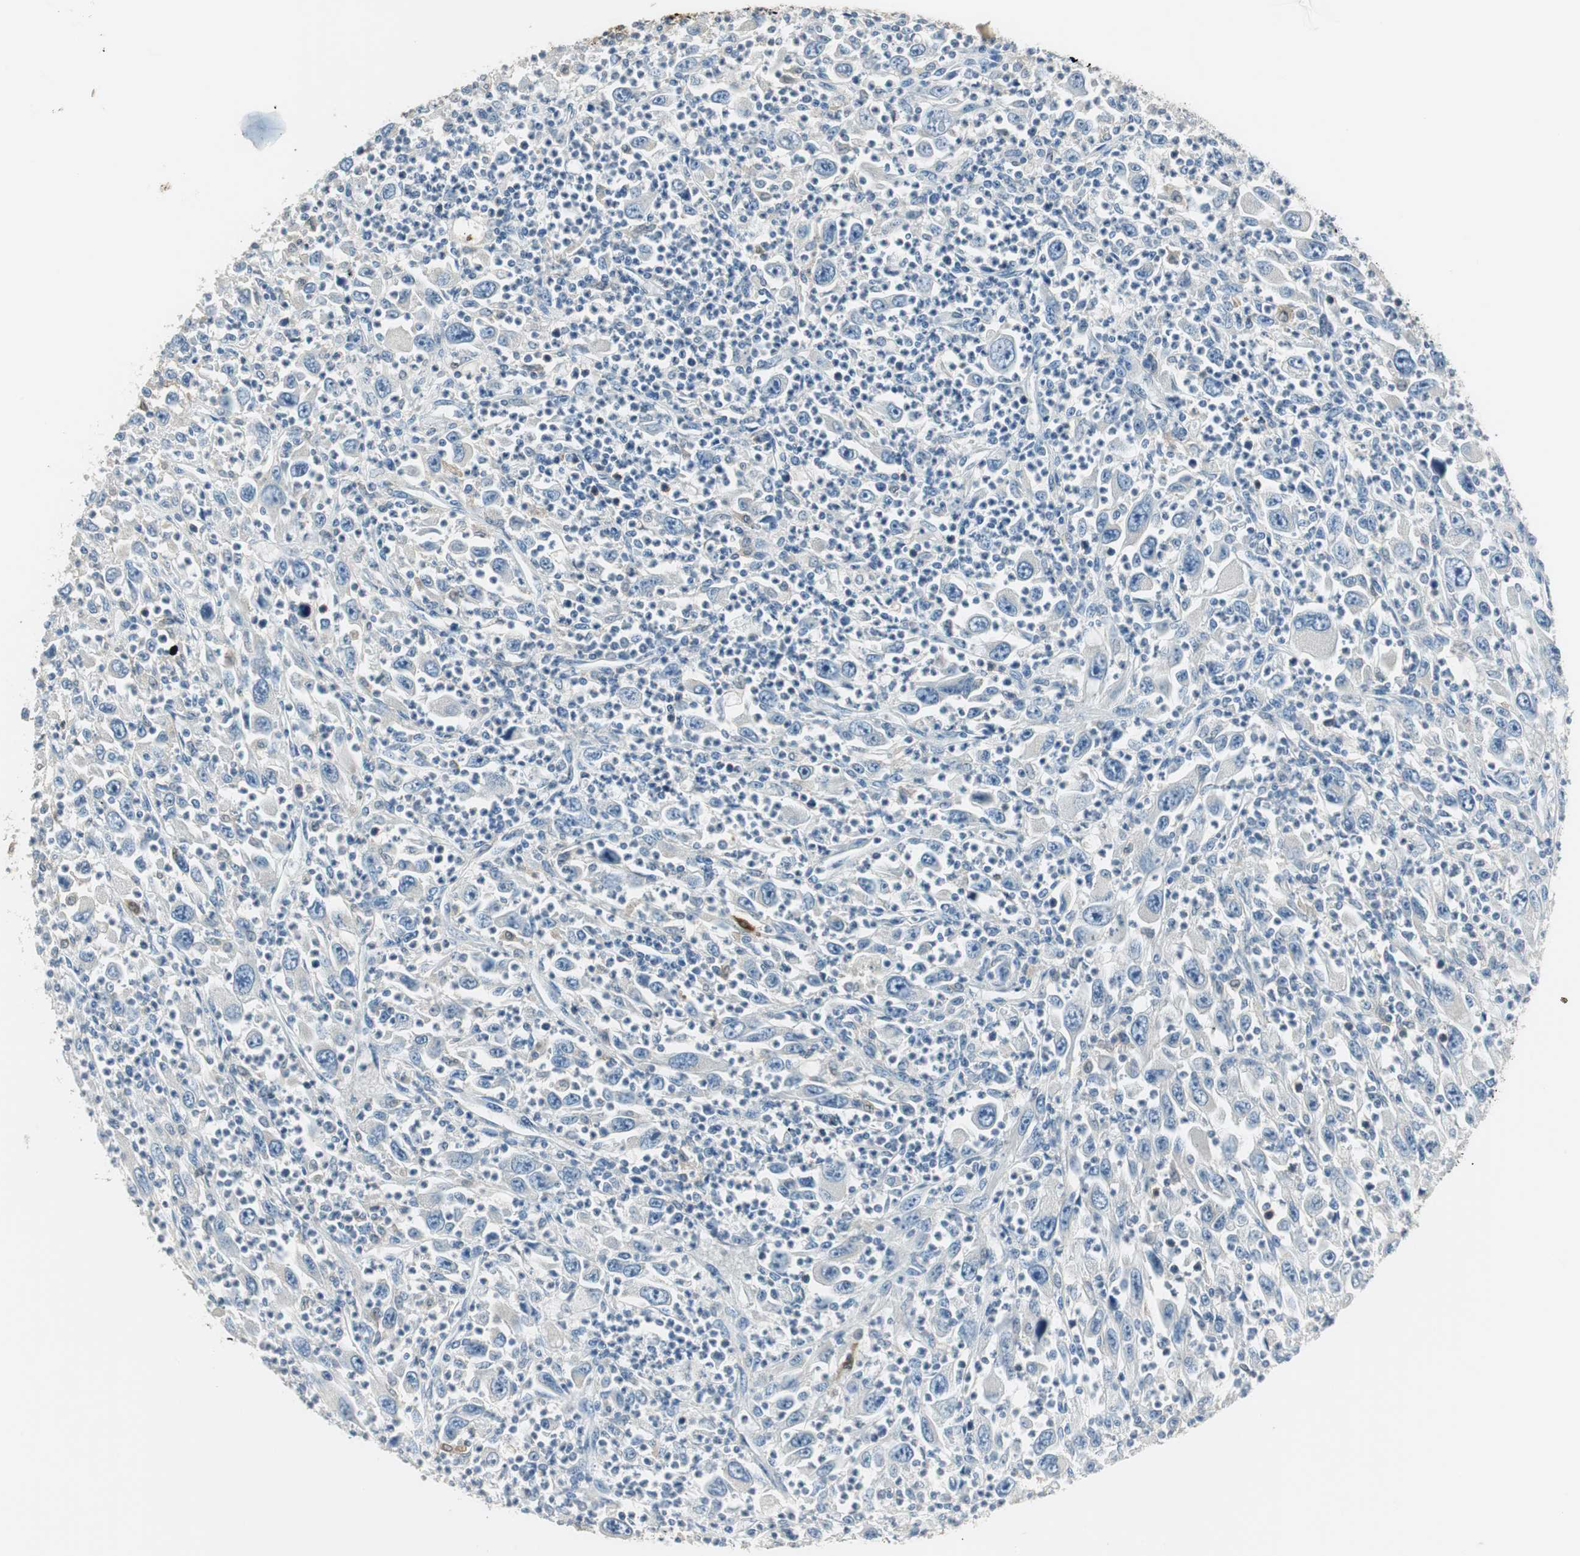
{"staining": {"intensity": "negative", "quantity": "none", "location": "none"}, "tissue": "melanoma", "cell_type": "Tumor cells", "image_type": "cancer", "snomed": [{"axis": "morphology", "description": "Malignant melanoma, Metastatic site"}, {"axis": "topography", "description": "Skin"}], "caption": "An IHC image of malignant melanoma (metastatic site) is shown. There is no staining in tumor cells of malignant melanoma (metastatic site).", "gene": "MSTO1", "patient": {"sex": "female", "age": 56}}